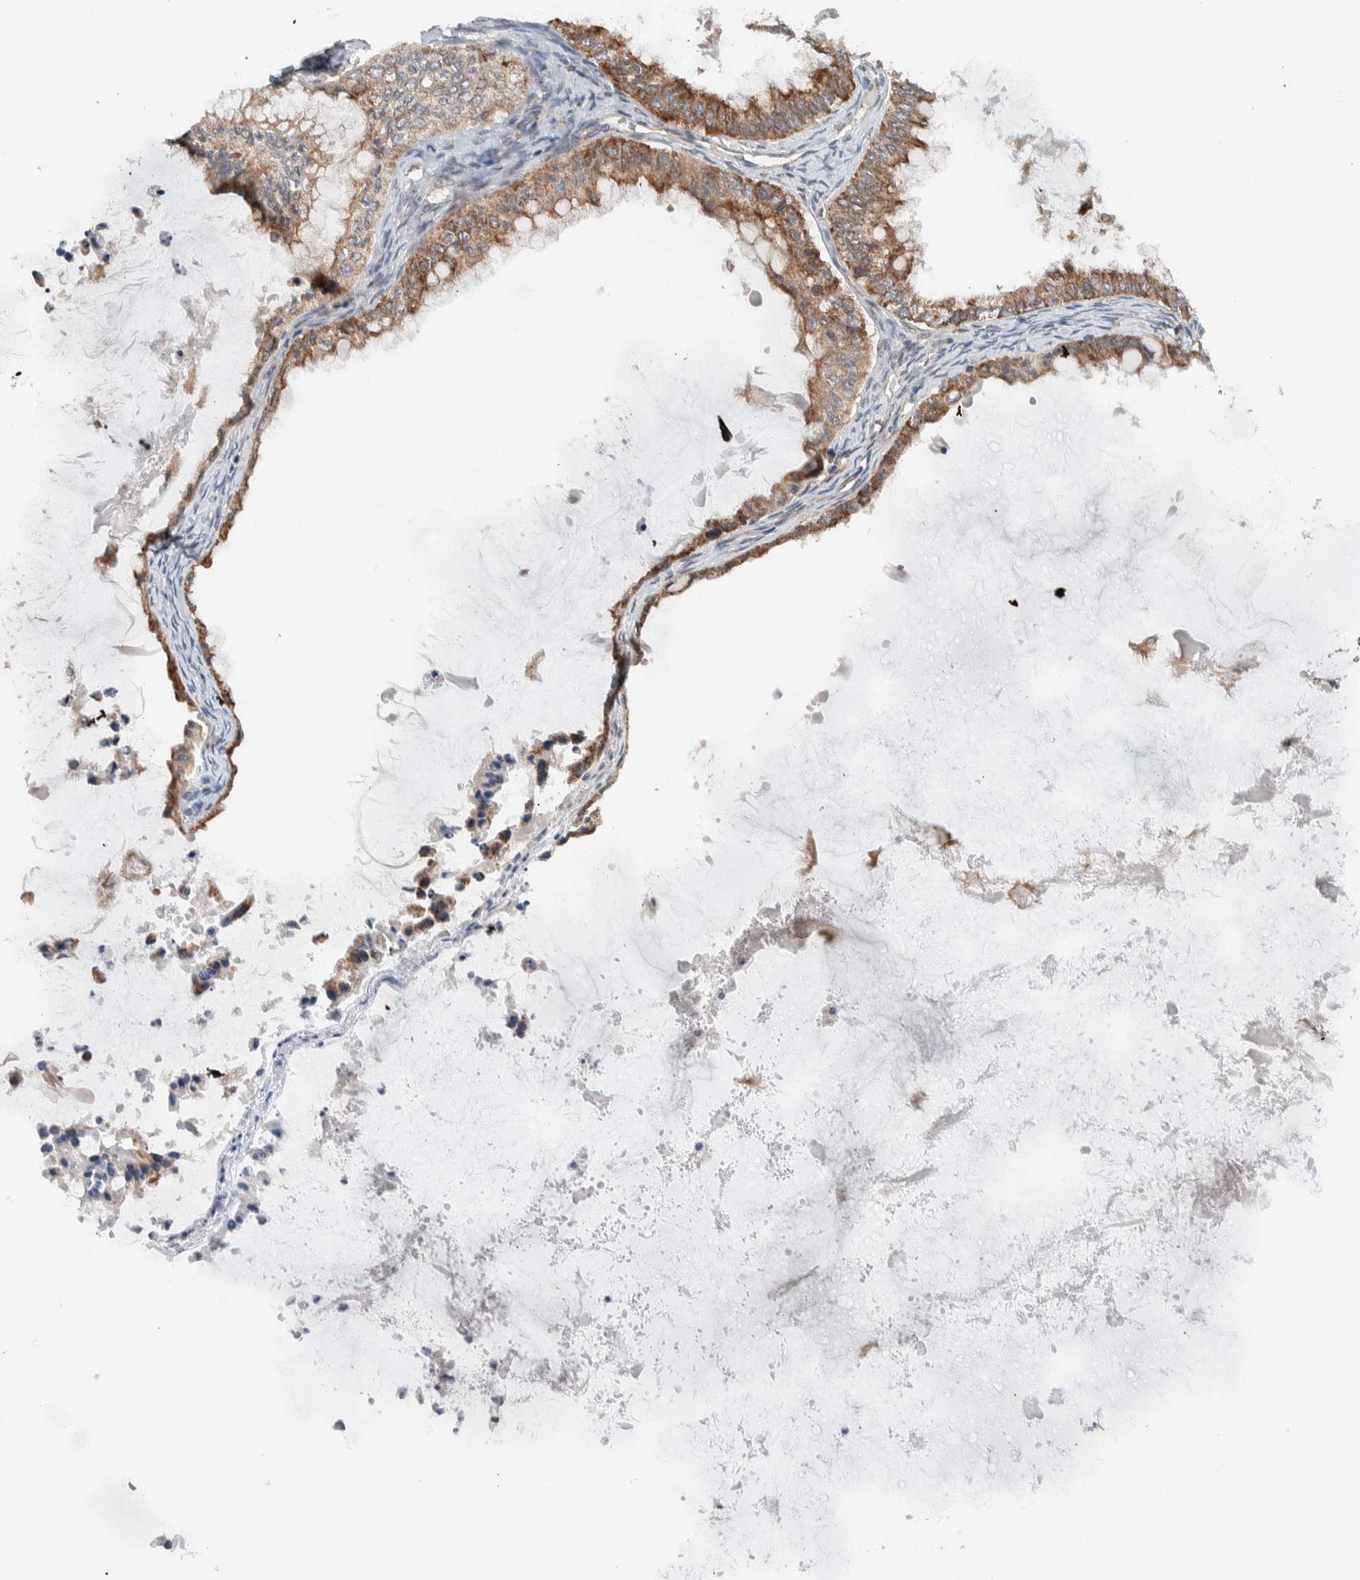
{"staining": {"intensity": "moderate", "quantity": ">75%", "location": "cytoplasmic/membranous"}, "tissue": "ovarian cancer", "cell_type": "Tumor cells", "image_type": "cancer", "snomed": [{"axis": "morphology", "description": "Cystadenocarcinoma, mucinous, NOS"}, {"axis": "topography", "description": "Ovary"}], "caption": "This micrograph demonstrates immunohistochemistry (IHC) staining of human ovarian mucinous cystadenocarcinoma, with medium moderate cytoplasmic/membranous staining in about >75% of tumor cells.", "gene": "RERE", "patient": {"sex": "female", "age": 80}}